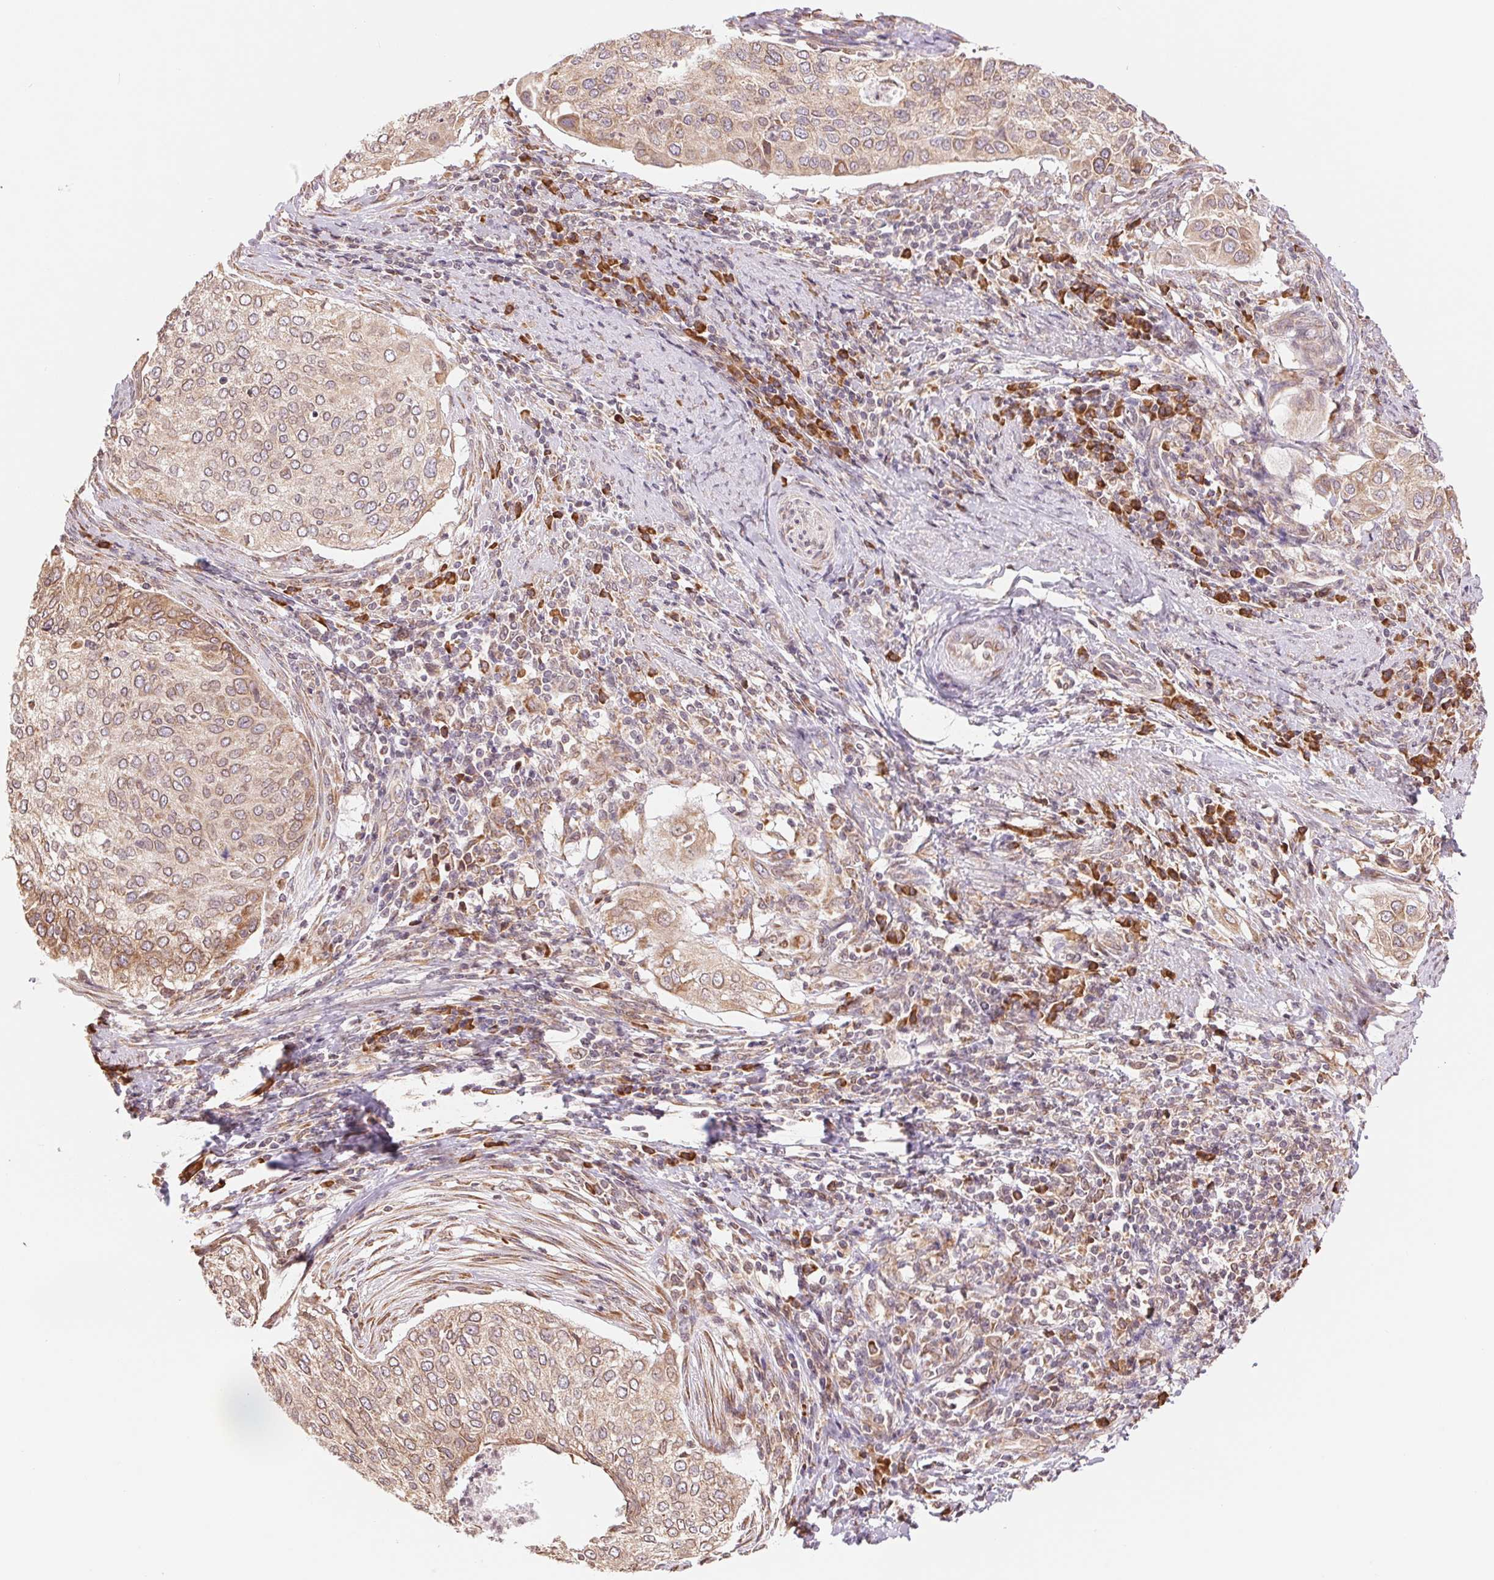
{"staining": {"intensity": "weak", "quantity": ">75%", "location": "cytoplasmic/membranous"}, "tissue": "cervical cancer", "cell_type": "Tumor cells", "image_type": "cancer", "snomed": [{"axis": "morphology", "description": "Squamous cell carcinoma, NOS"}, {"axis": "topography", "description": "Cervix"}], "caption": "DAB immunohistochemical staining of human cervical cancer demonstrates weak cytoplasmic/membranous protein staining in about >75% of tumor cells.", "gene": "RPN1", "patient": {"sex": "female", "age": 38}}